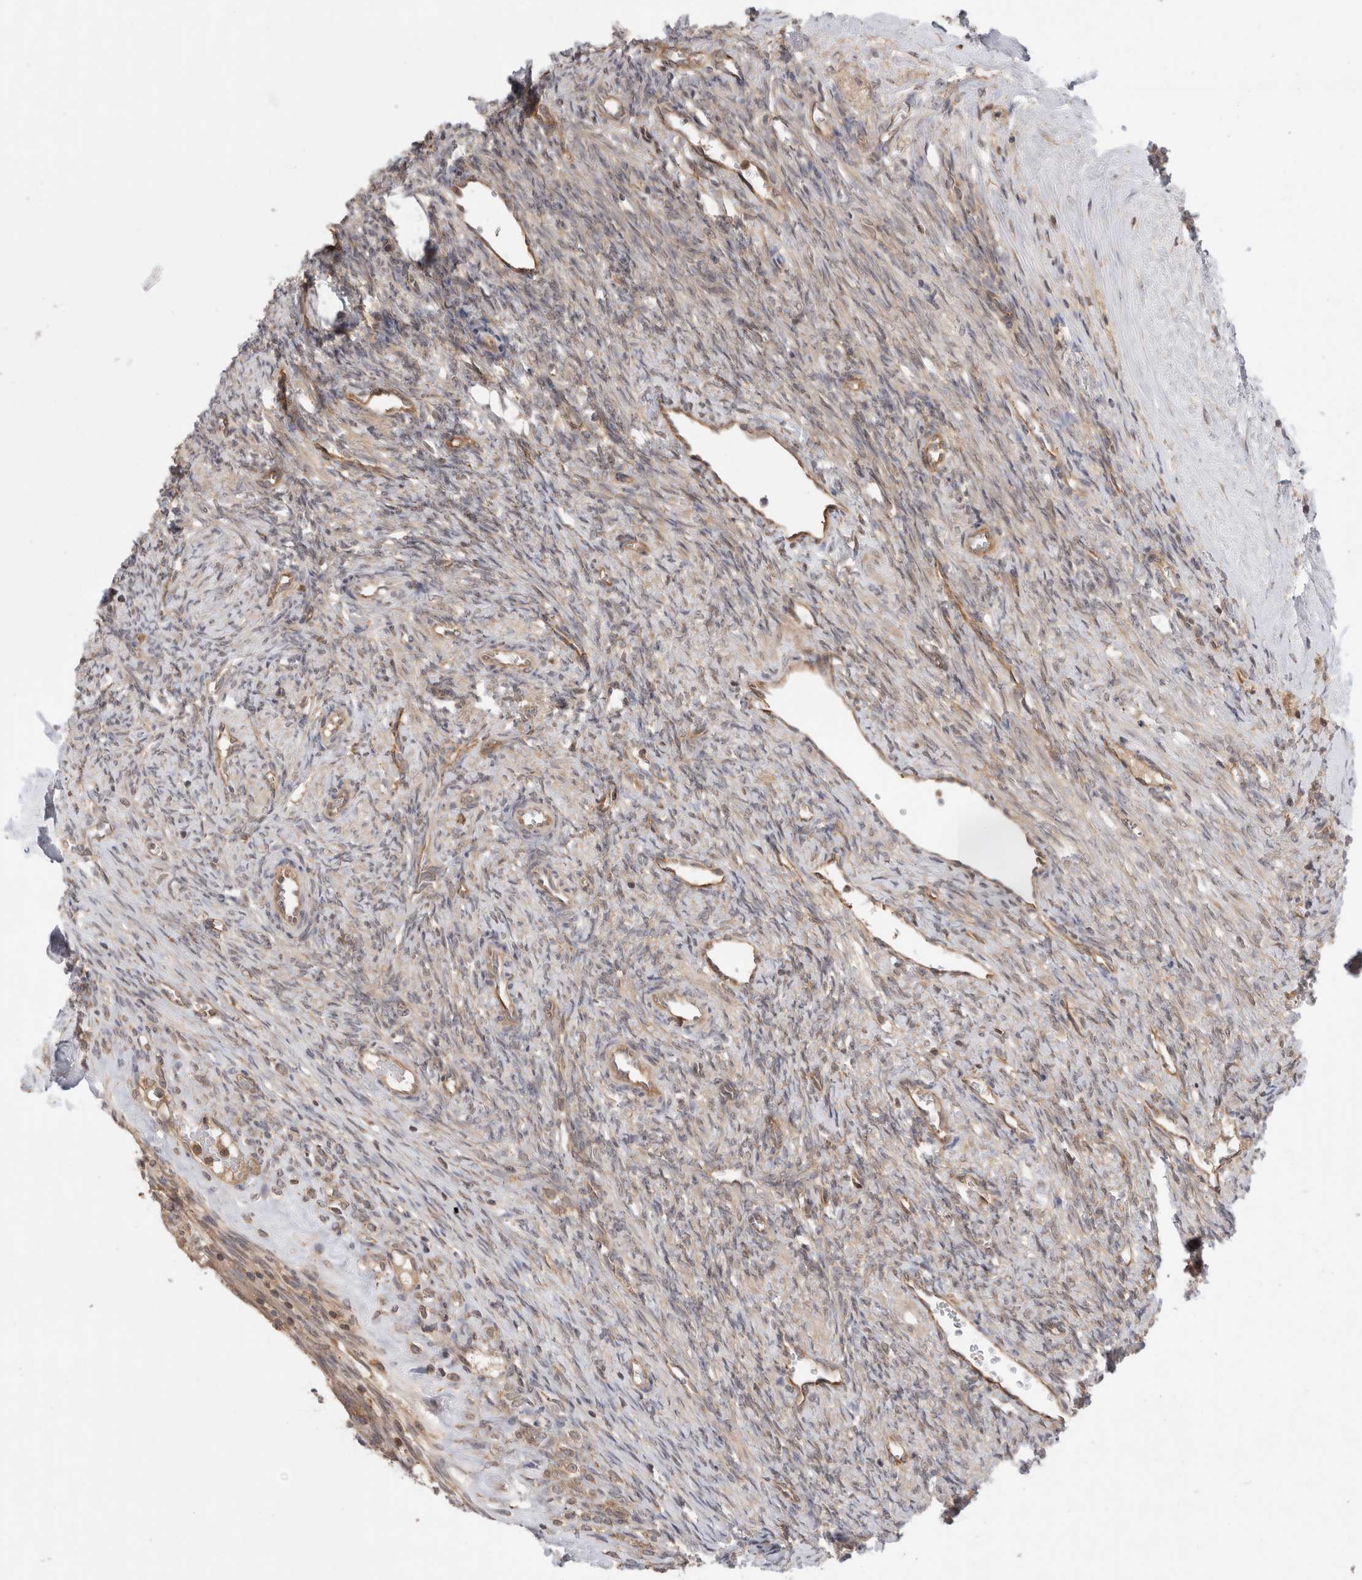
{"staining": {"intensity": "weak", "quantity": "25%-75%", "location": "cytoplasmic/membranous"}, "tissue": "ovary", "cell_type": "Follicle cells", "image_type": "normal", "snomed": [{"axis": "morphology", "description": "Normal tissue, NOS"}, {"axis": "topography", "description": "Ovary"}], "caption": "About 25%-75% of follicle cells in benign ovary reveal weak cytoplasmic/membranous protein staining as visualized by brown immunohistochemical staining.", "gene": "NFKB1", "patient": {"sex": "female", "age": 41}}